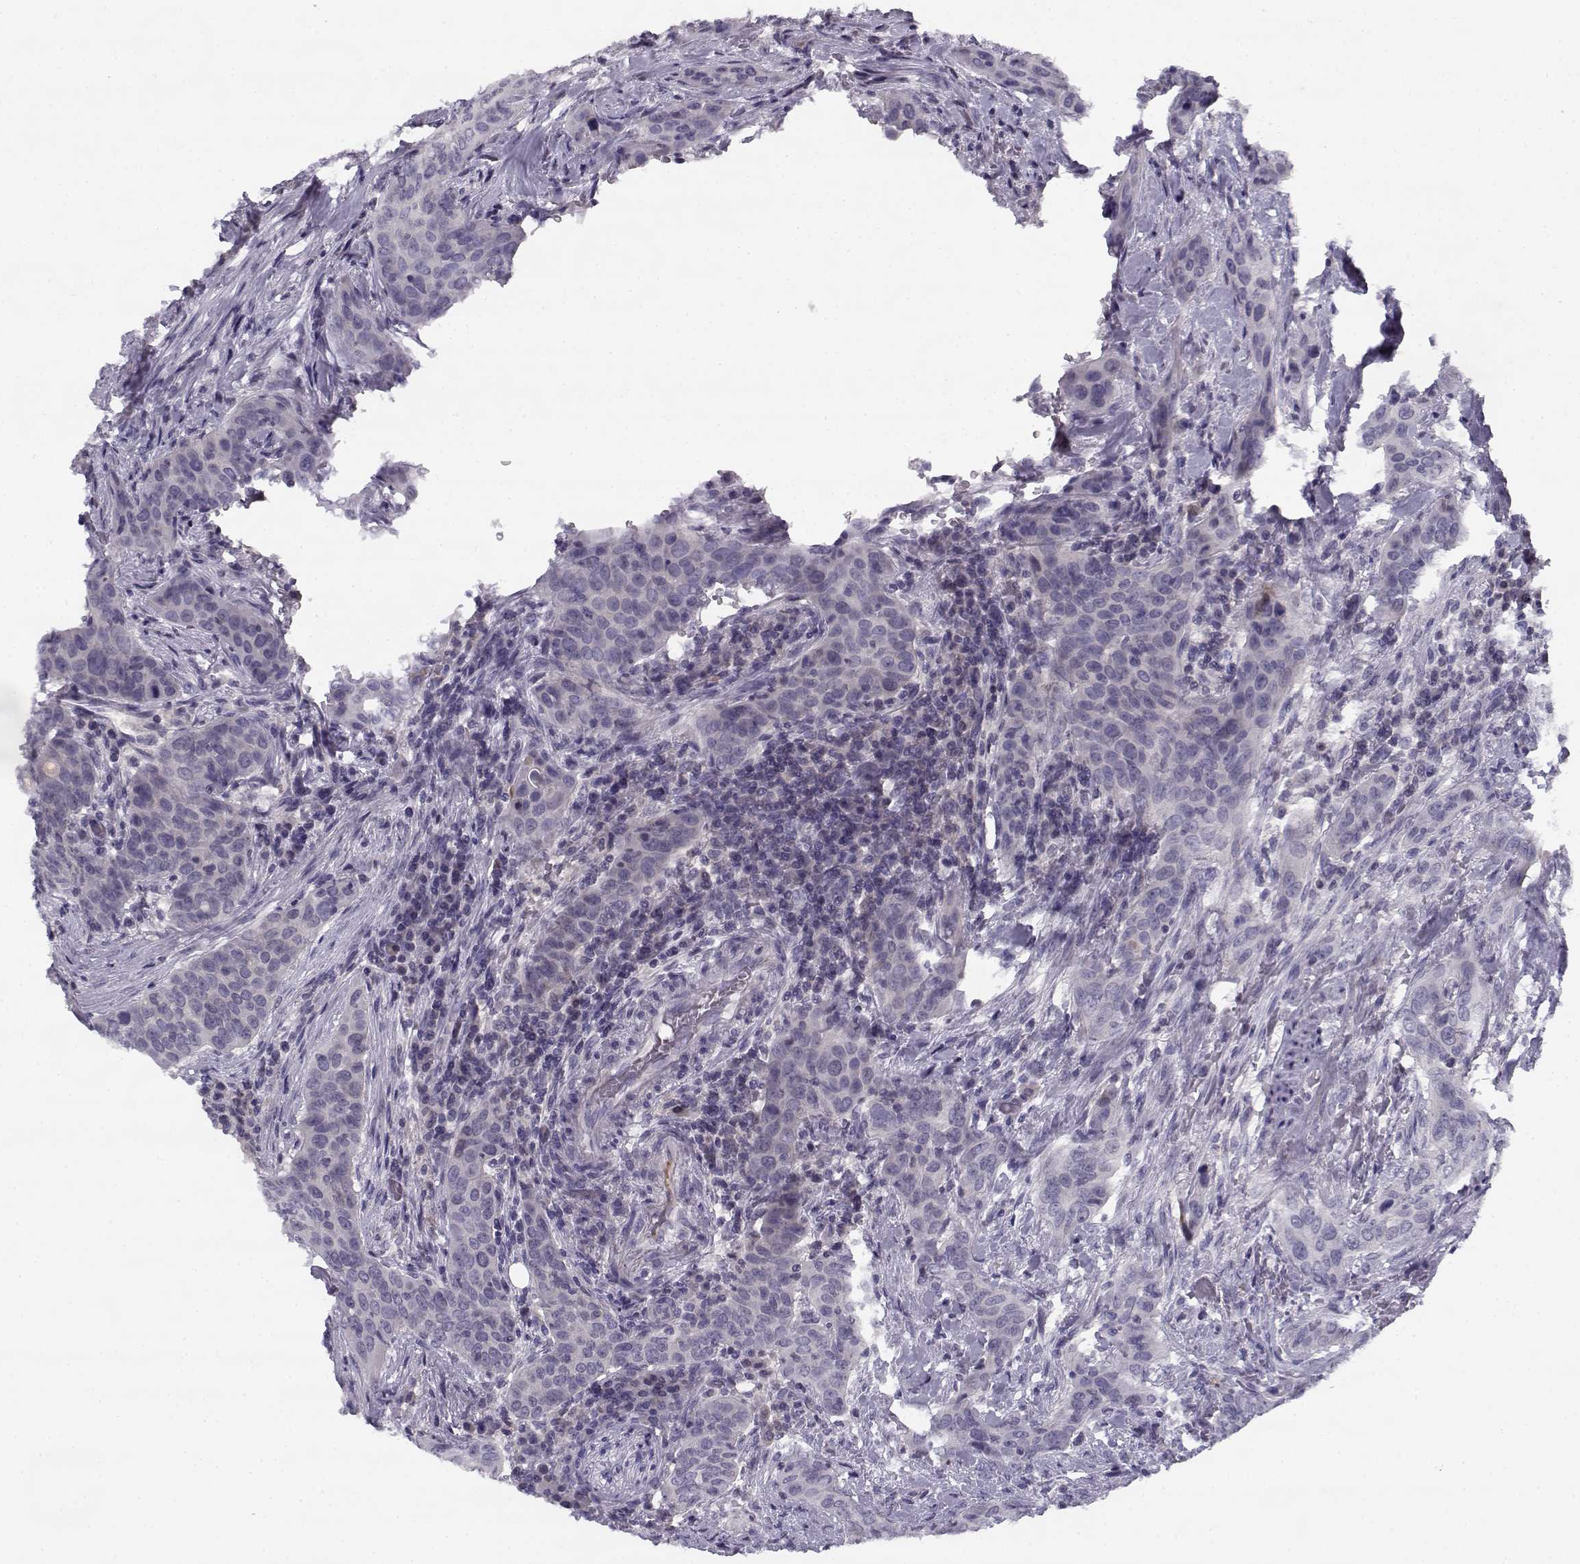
{"staining": {"intensity": "negative", "quantity": "none", "location": "none"}, "tissue": "urothelial cancer", "cell_type": "Tumor cells", "image_type": "cancer", "snomed": [{"axis": "morphology", "description": "Urothelial carcinoma, High grade"}, {"axis": "topography", "description": "Urinary bladder"}], "caption": "Human high-grade urothelial carcinoma stained for a protein using IHC reveals no positivity in tumor cells.", "gene": "DDX25", "patient": {"sex": "male", "age": 82}}